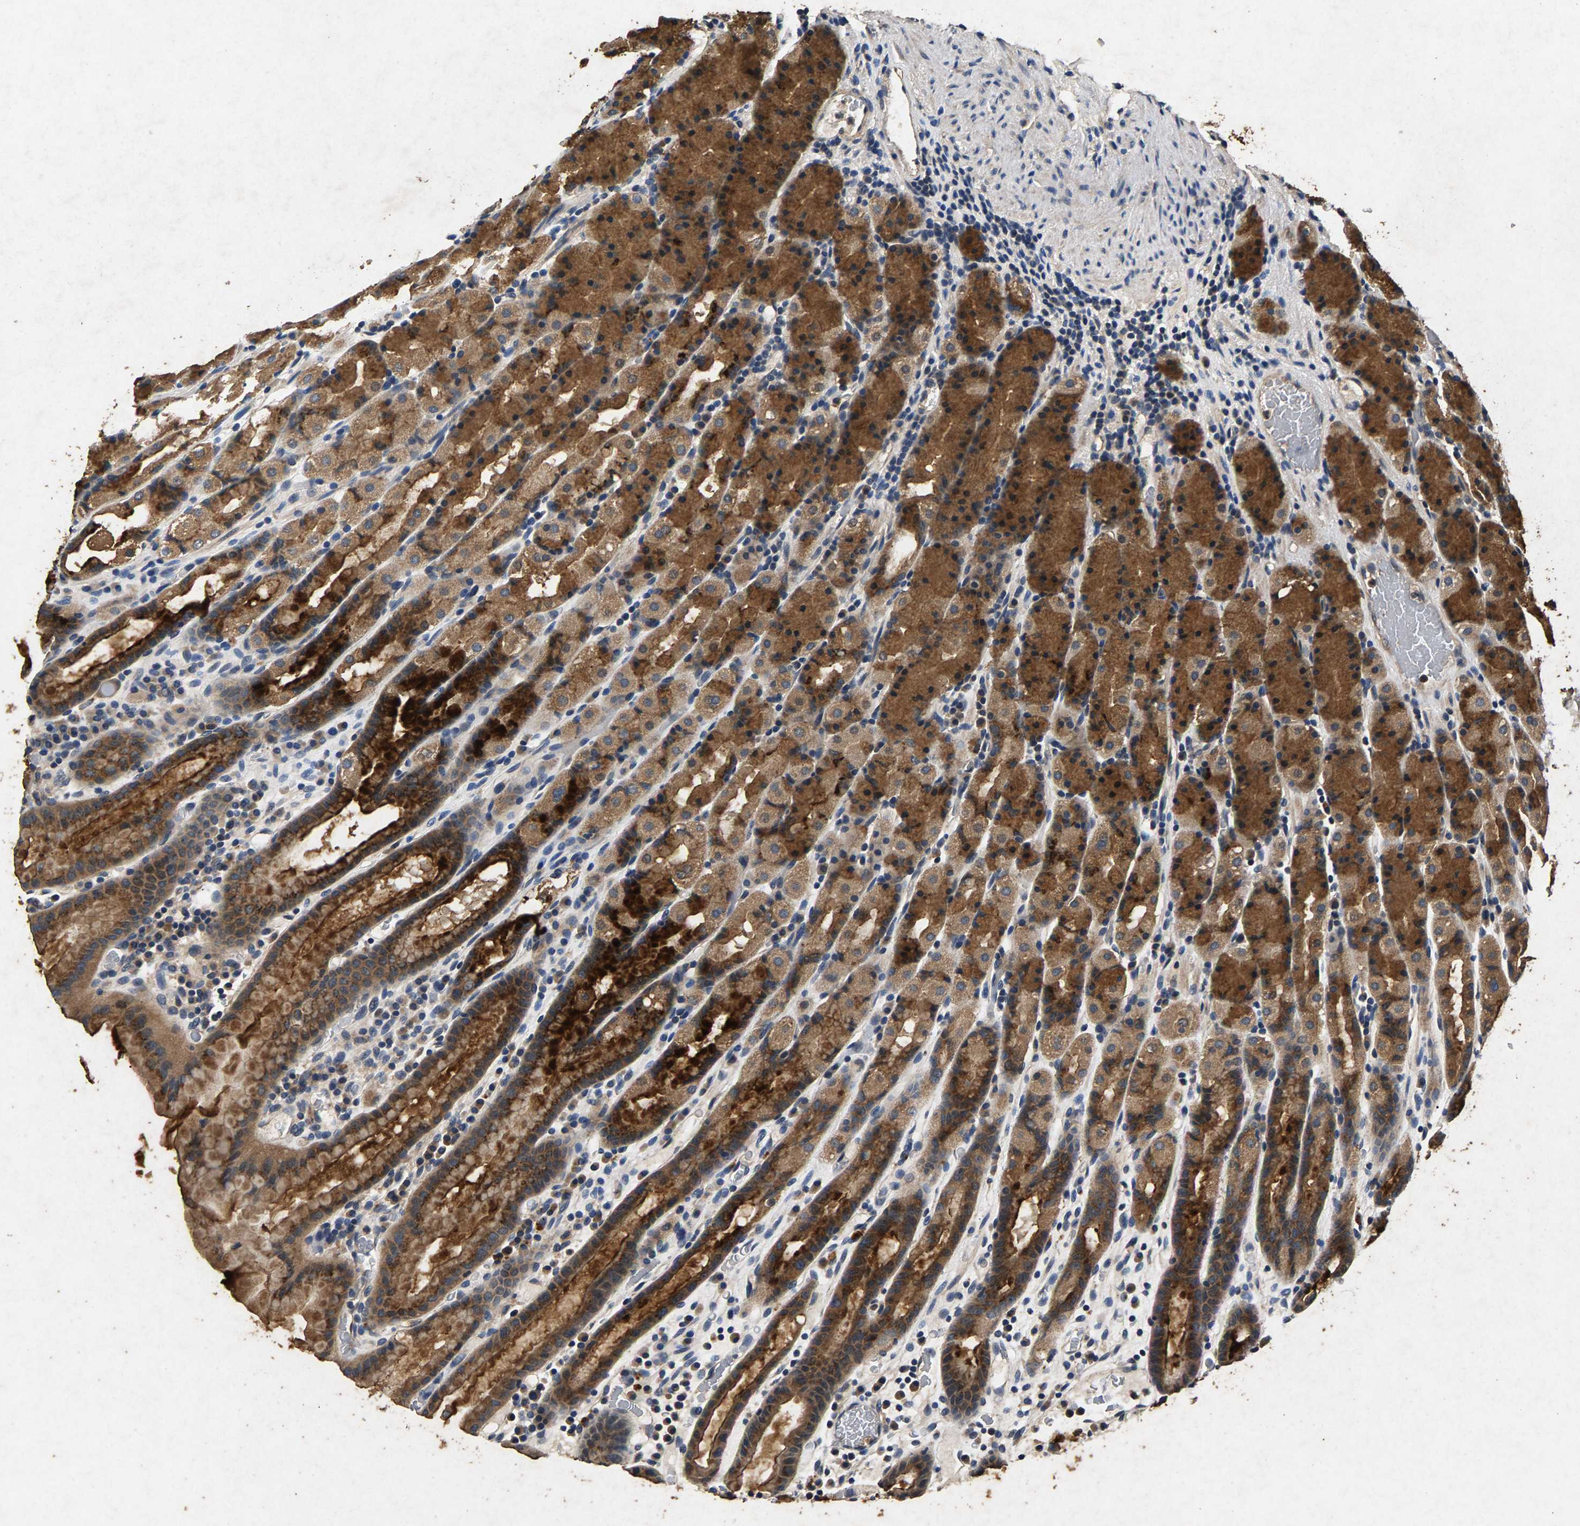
{"staining": {"intensity": "strong", "quantity": "25%-75%", "location": "cytoplasmic/membranous"}, "tissue": "stomach", "cell_type": "Glandular cells", "image_type": "normal", "snomed": [{"axis": "morphology", "description": "Normal tissue, NOS"}, {"axis": "topography", "description": "Stomach, upper"}], "caption": "This micrograph displays immunohistochemistry (IHC) staining of benign human stomach, with high strong cytoplasmic/membranous staining in about 25%-75% of glandular cells.", "gene": "PPP1CC", "patient": {"sex": "male", "age": 68}}